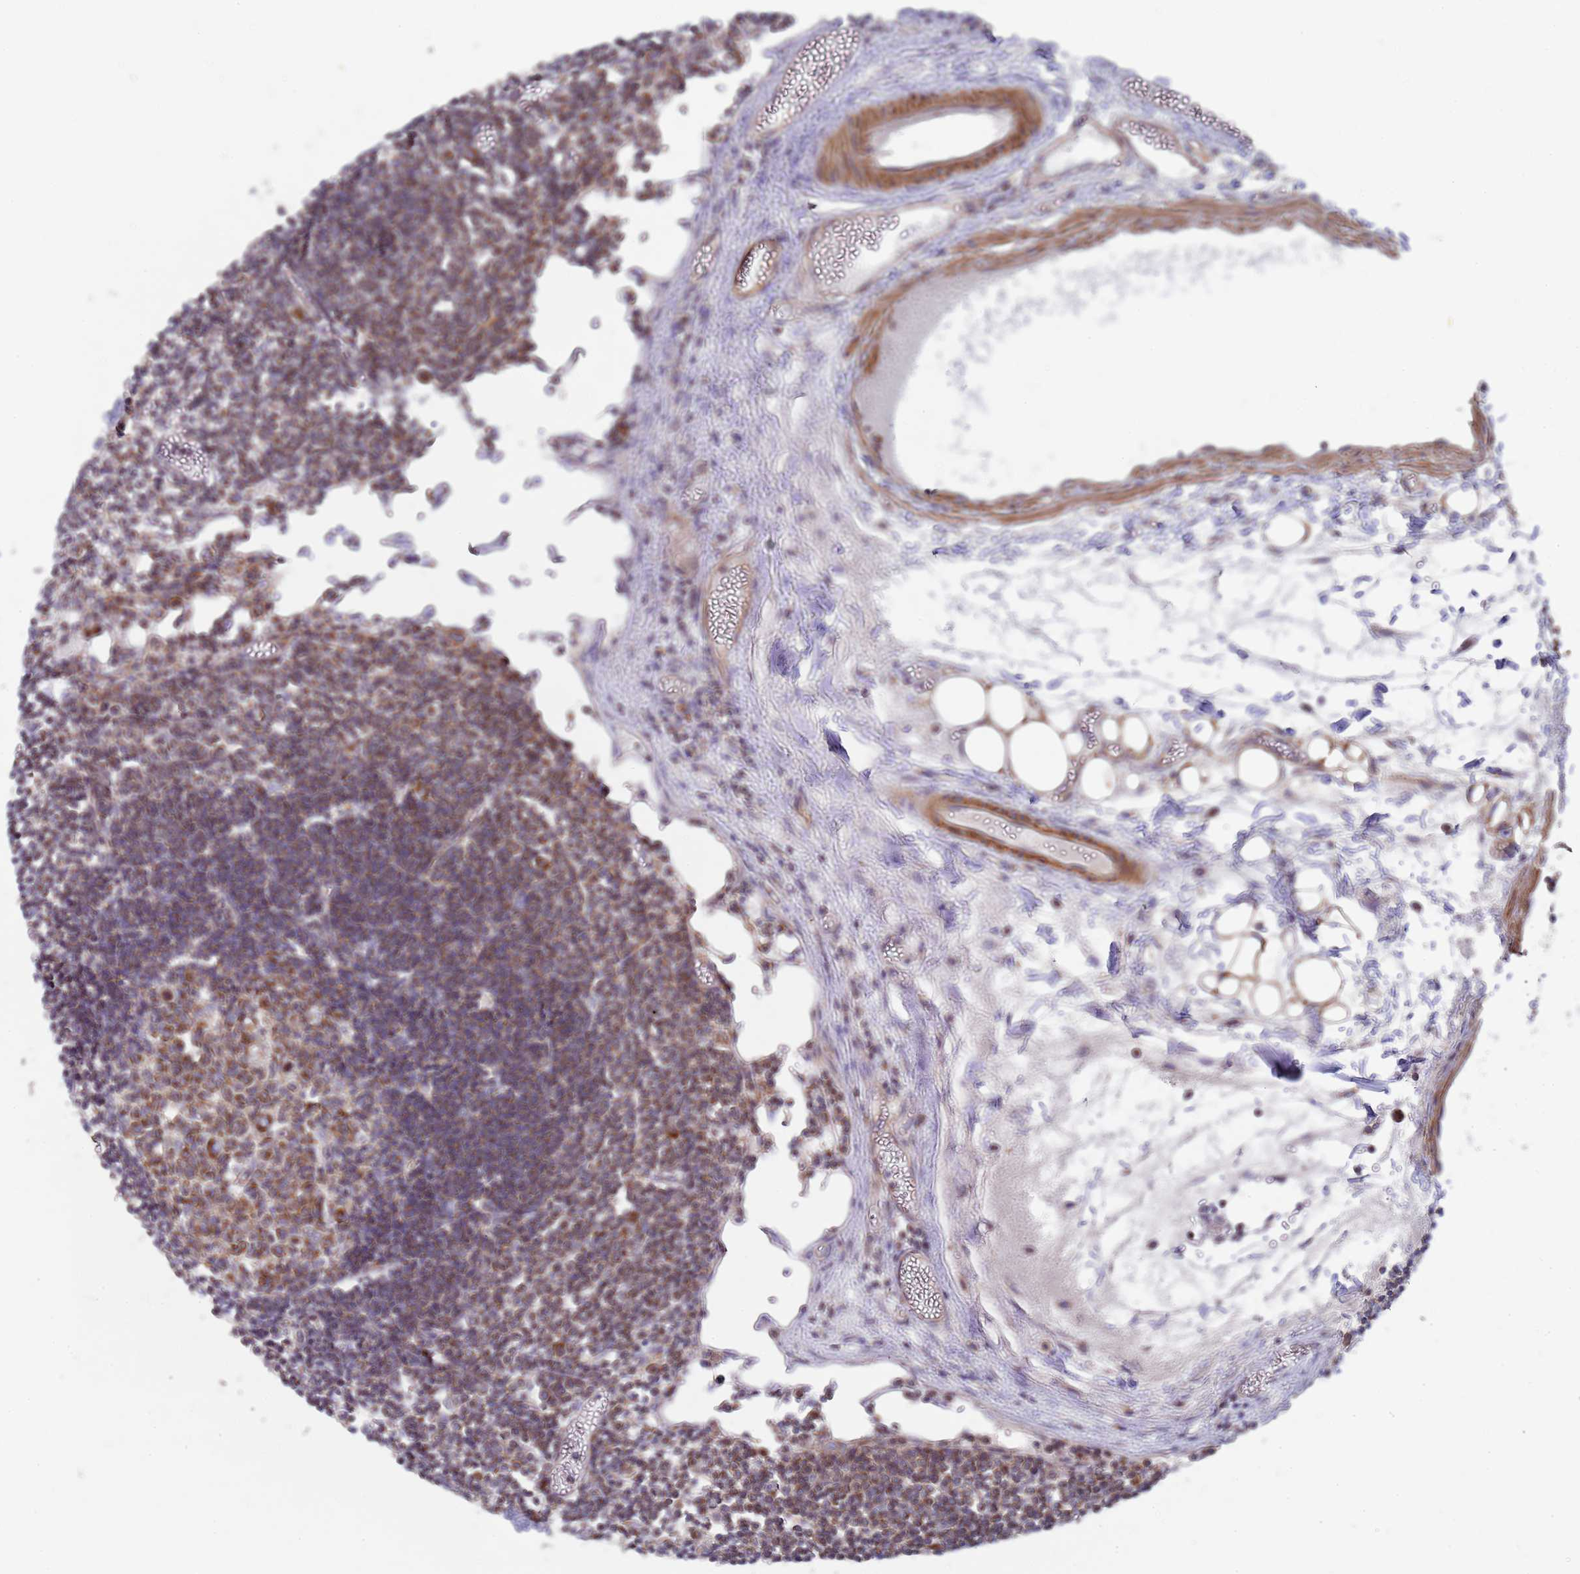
{"staining": {"intensity": "moderate", "quantity": ">75%", "location": "cytoplasmic/membranous"}, "tissue": "lymph node", "cell_type": "Germinal center cells", "image_type": "normal", "snomed": [{"axis": "morphology", "description": "Normal tissue, NOS"}, {"axis": "topography", "description": "Lymph node"}], "caption": "Immunohistochemical staining of benign lymph node demonstrates moderate cytoplasmic/membranous protein expression in about >75% of germinal center cells. (Brightfield microscopy of DAB IHC at high magnification).", "gene": "WDFY3", "patient": {"sex": "female", "age": 11}}